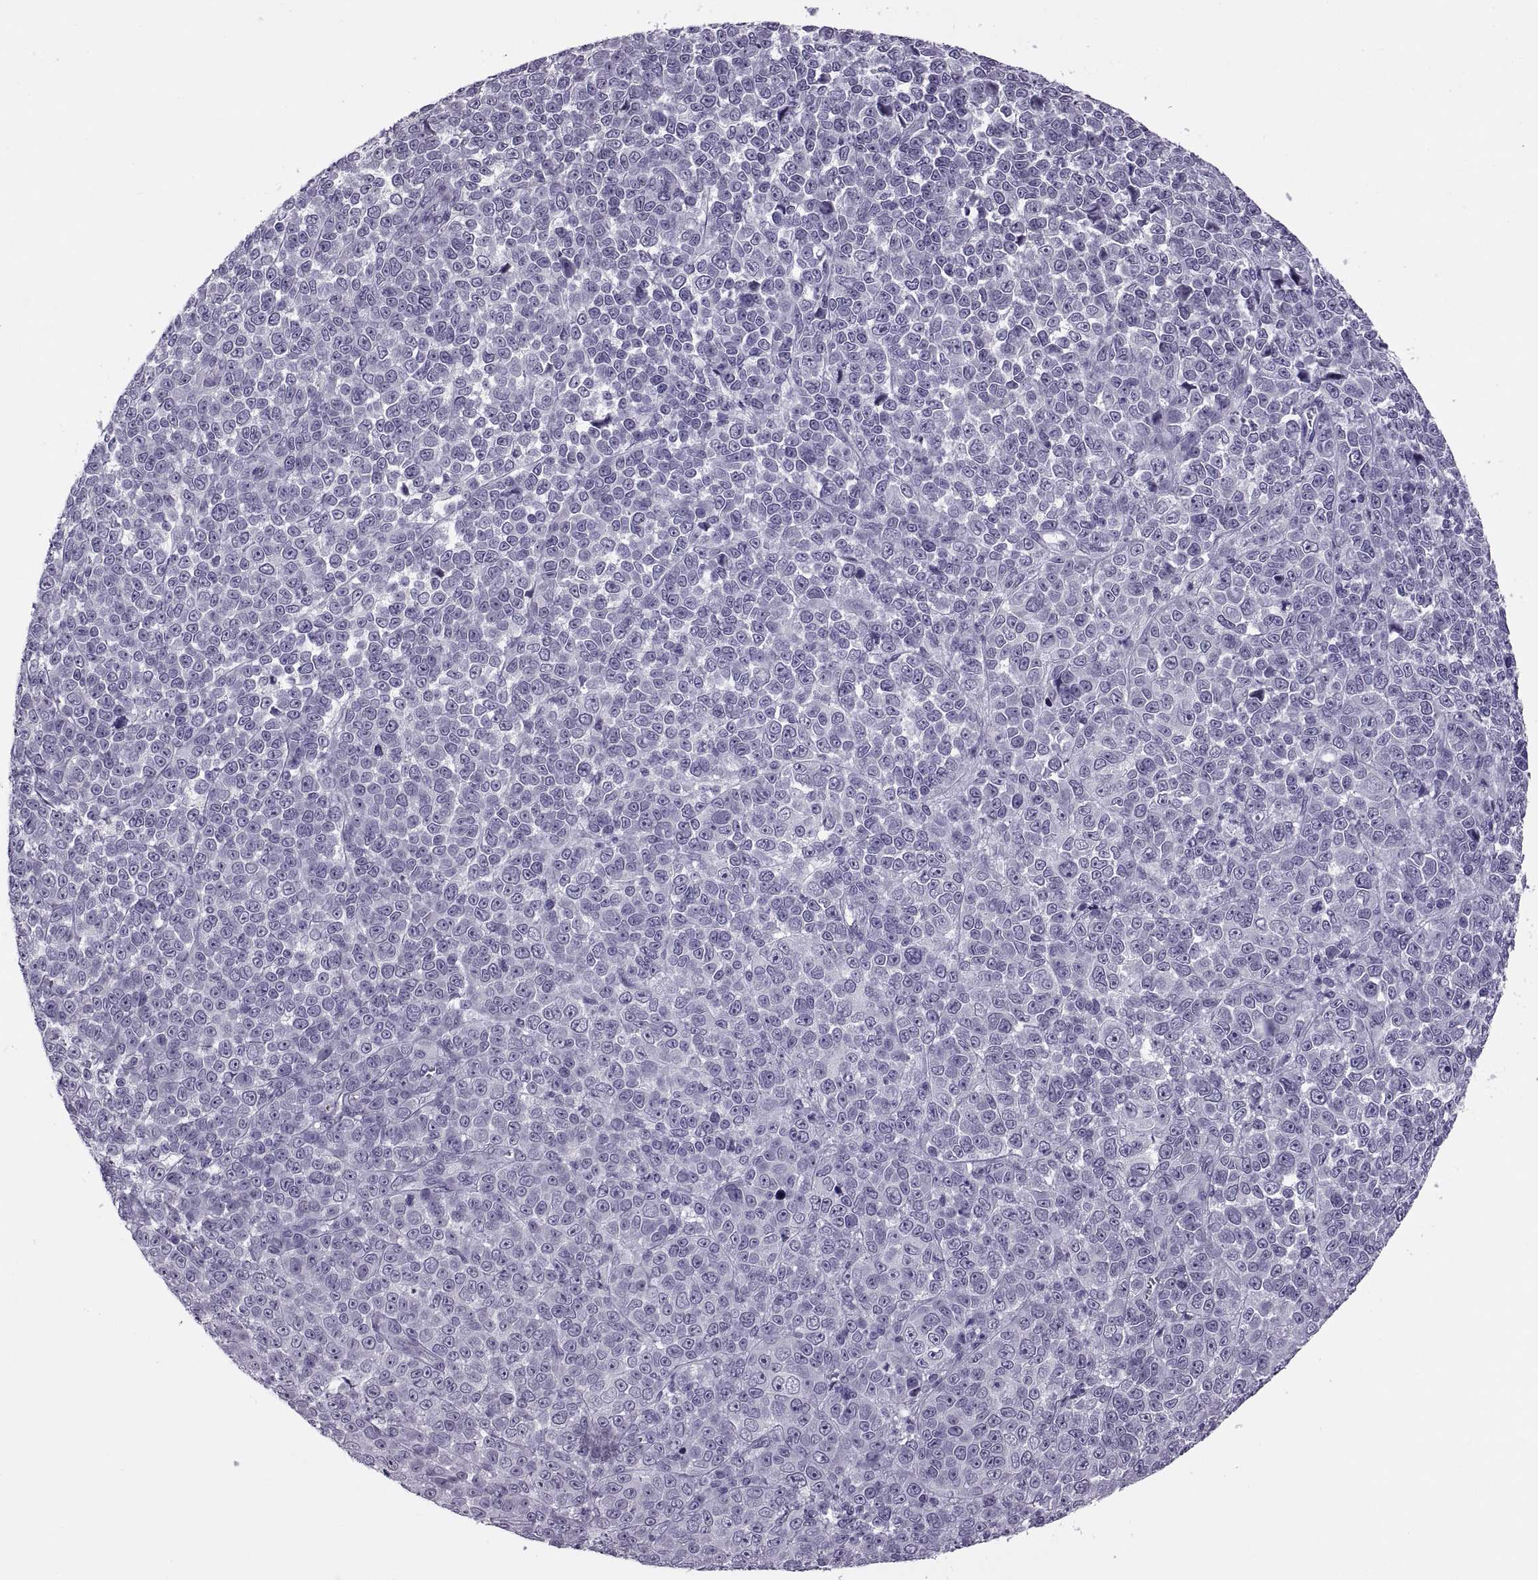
{"staining": {"intensity": "negative", "quantity": "none", "location": "none"}, "tissue": "melanoma", "cell_type": "Tumor cells", "image_type": "cancer", "snomed": [{"axis": "morphology", "description": "Malignant melanoma, NOS"}, {"axis": "topography", "description": "Skin"}], "caption": "Protein analysis of malignant melanoma displays no significant expression in tumor cells.", "gene": "SYNGR4", "patient": {"sex": "female", "age": 95}}